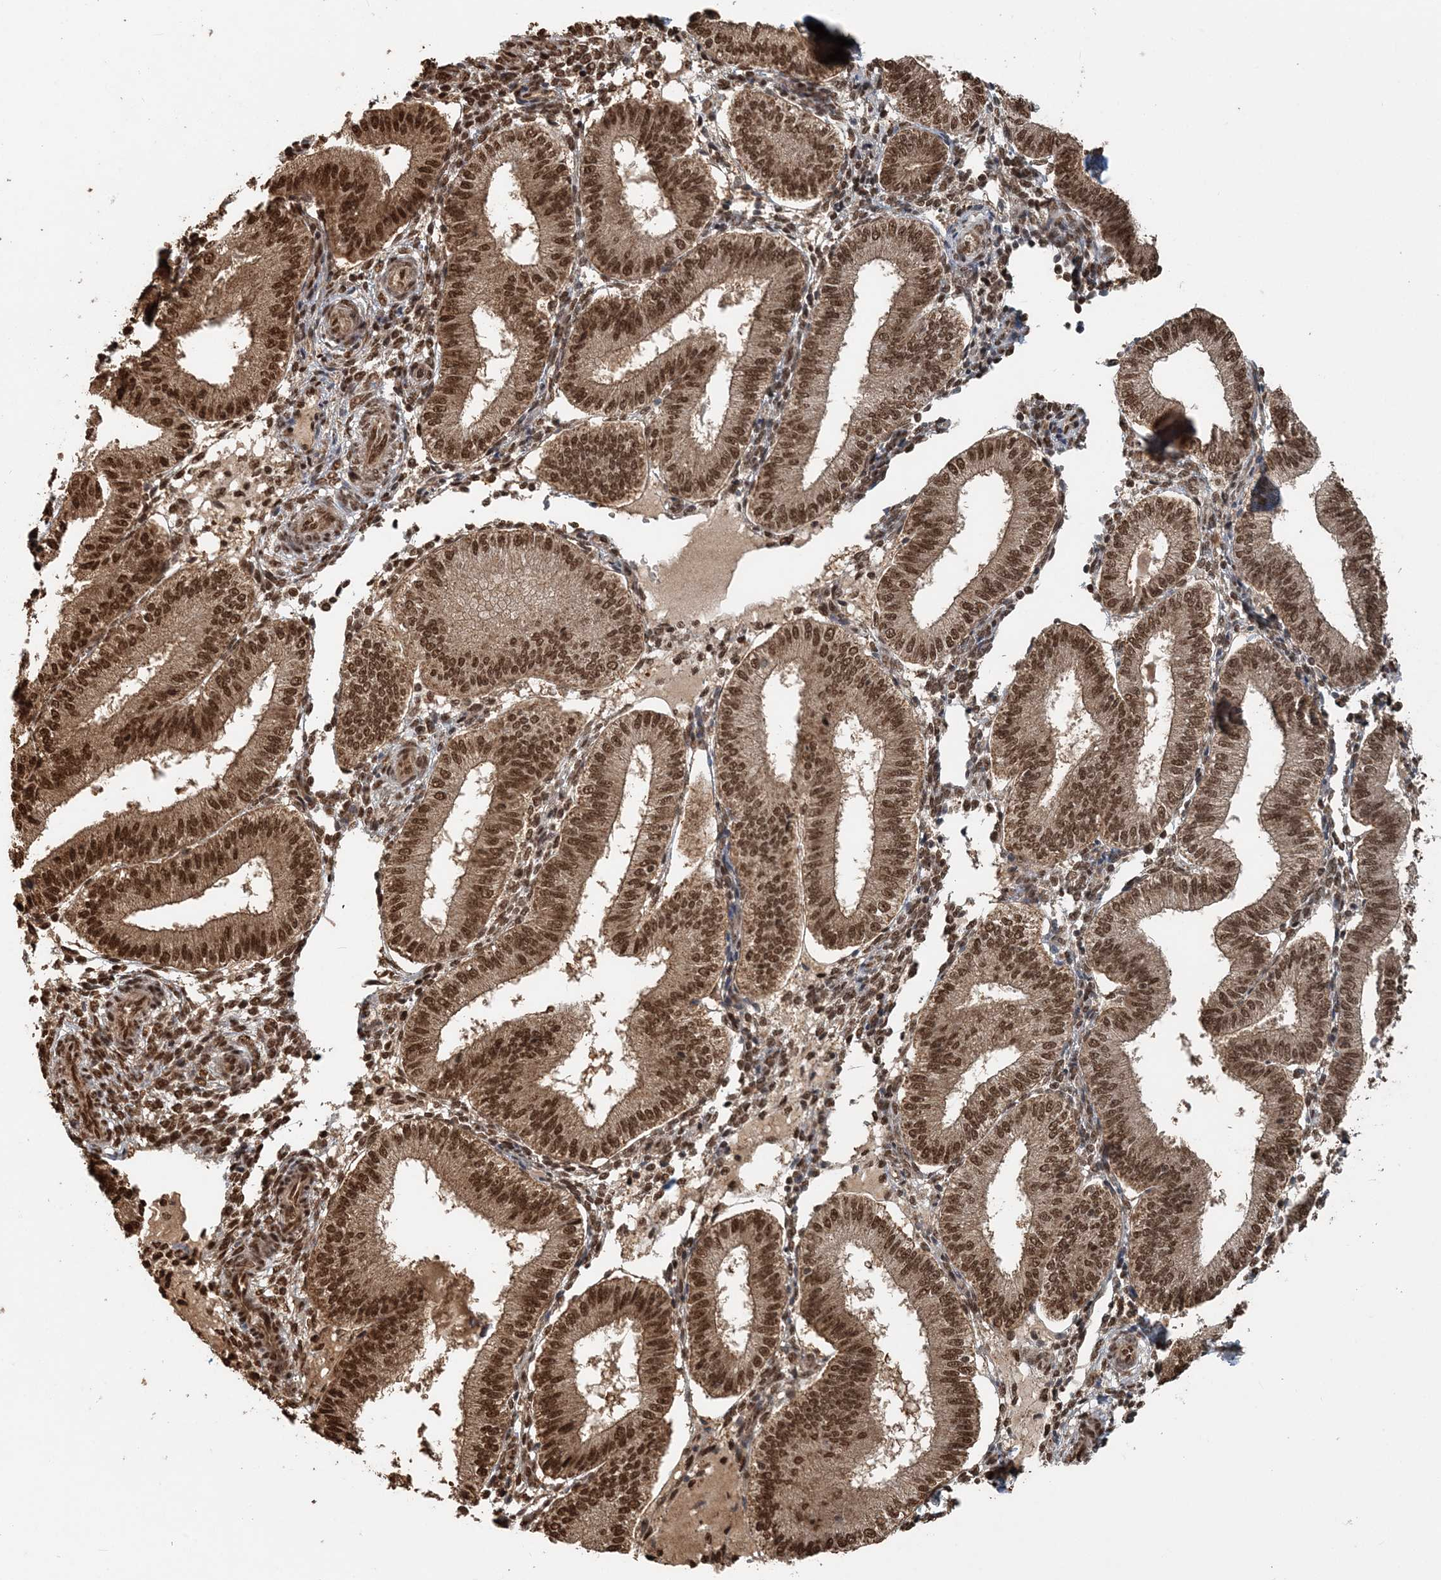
{"staining": {"intensity": "moderate", "quantity": ">75%", "location": "nuclear"}, "tissue": "endometrium", "cell_type": "Cells in endometrial stroma", "image_type": "normal", "snomed": [{"axis": "morphology", "description": "Normal tissue, NOS"}, {"axis": "topography", "description": "Endometrium"}], "caption": "Moderate nuclear expression for a protein is seen in about >75% of cells in endometrial stroma of normal endometrium using immunohistochemistry.", "gene": "ARHGAP35", "patient": {"sex": "female", "age": 39}}